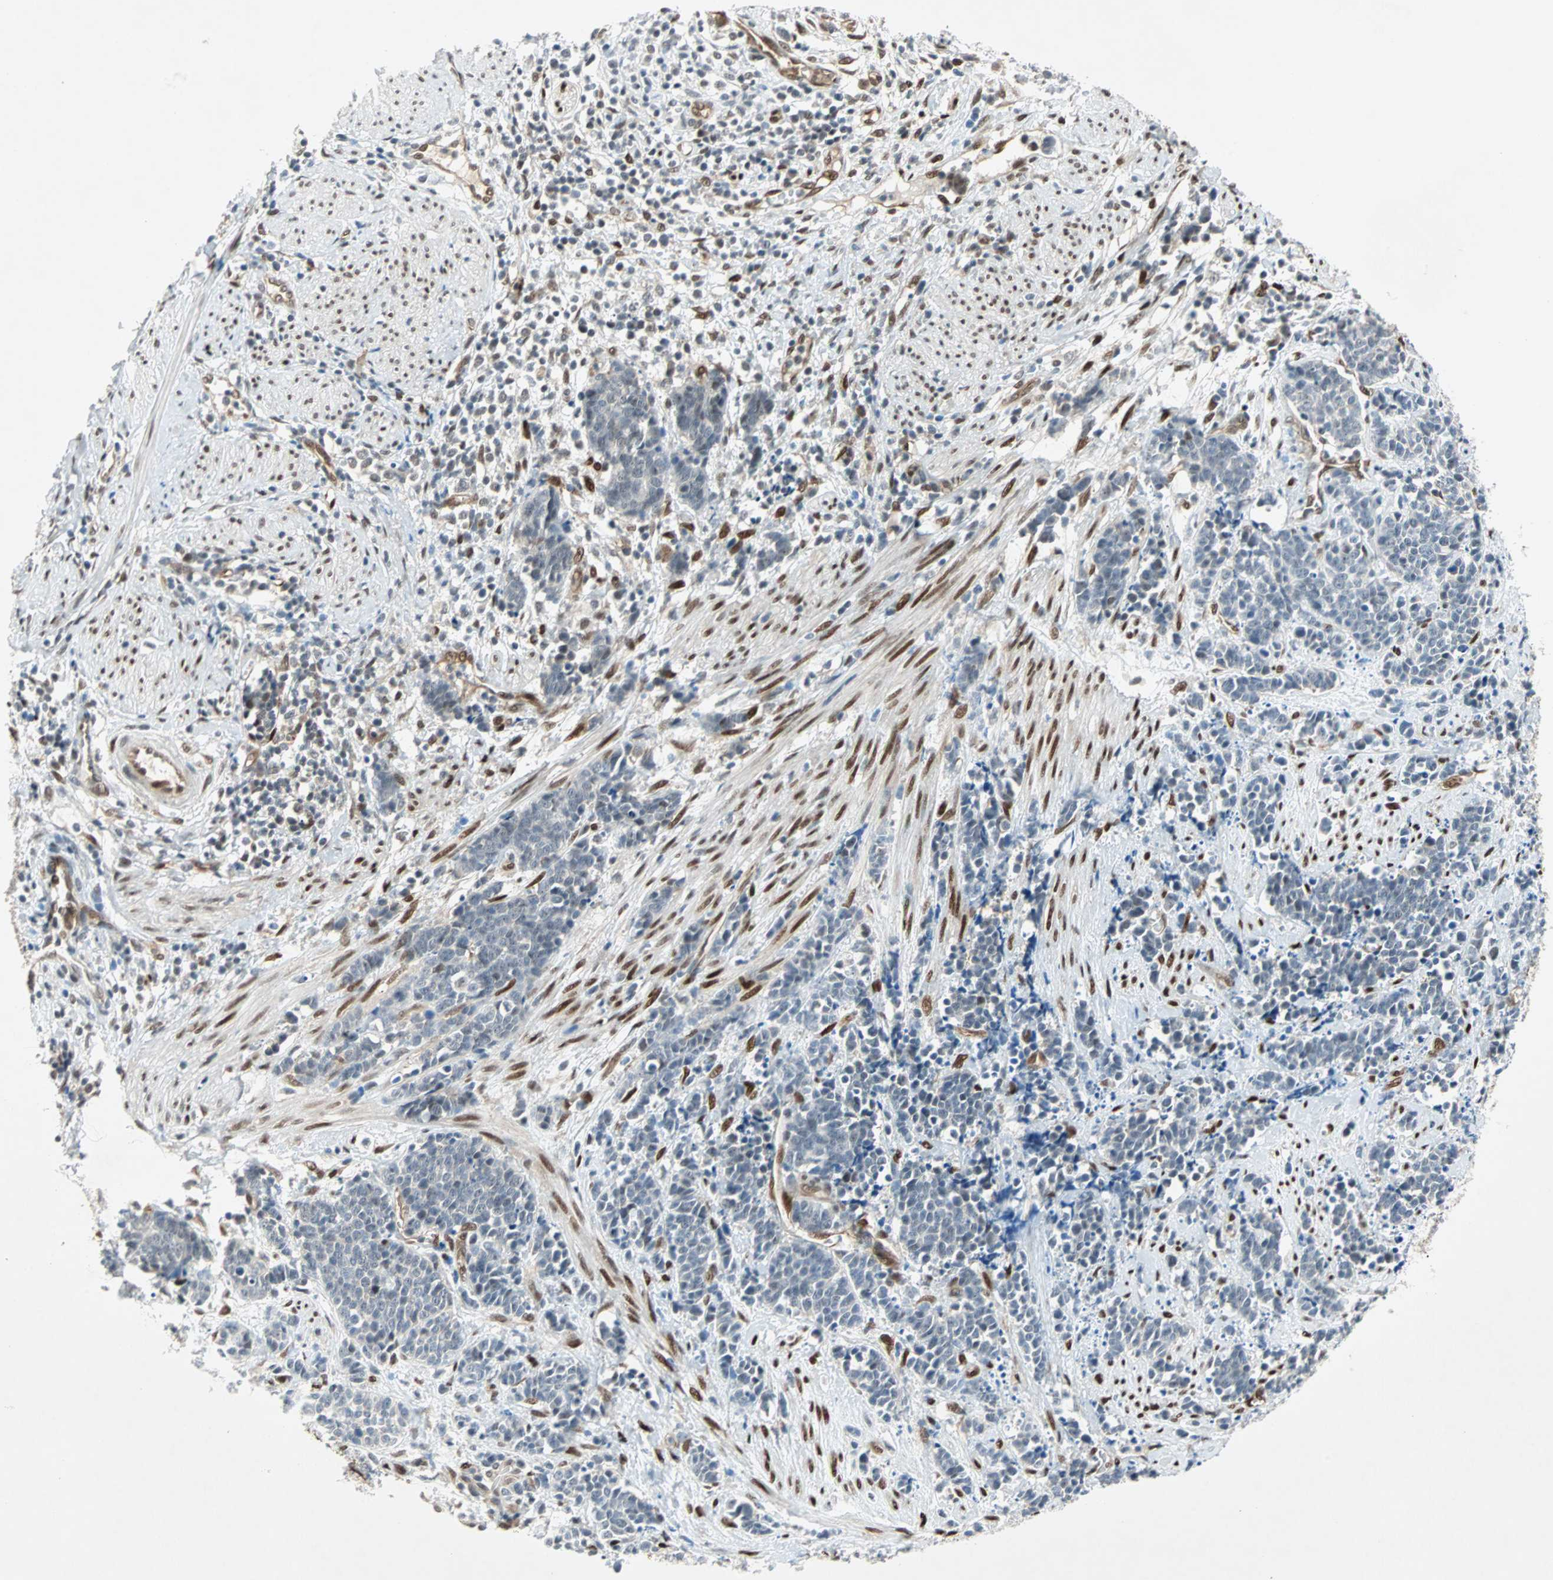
{"staining": {"intensity": "negative", "quantity": "none", "location": "none"}, "tissue": "cervical cancer", "cell_type": "Tumor cells", "image_type": "cancer", "snomed": [{"axis": "morphology", "description": "Squamous cell carcinoma, NOS"}, {"axis": "topography", "description": "Cervix"}], "caption": "This histopathology image is of cervical squamous cell carcinoma stained with immunohistochemistry (IHC) to label a protein in brown with the nuclei are counter-stained blue. There is no positivity in tumor cells.", "gene": "WWTR1", "patient": {"sex": "female", "age": 35}}